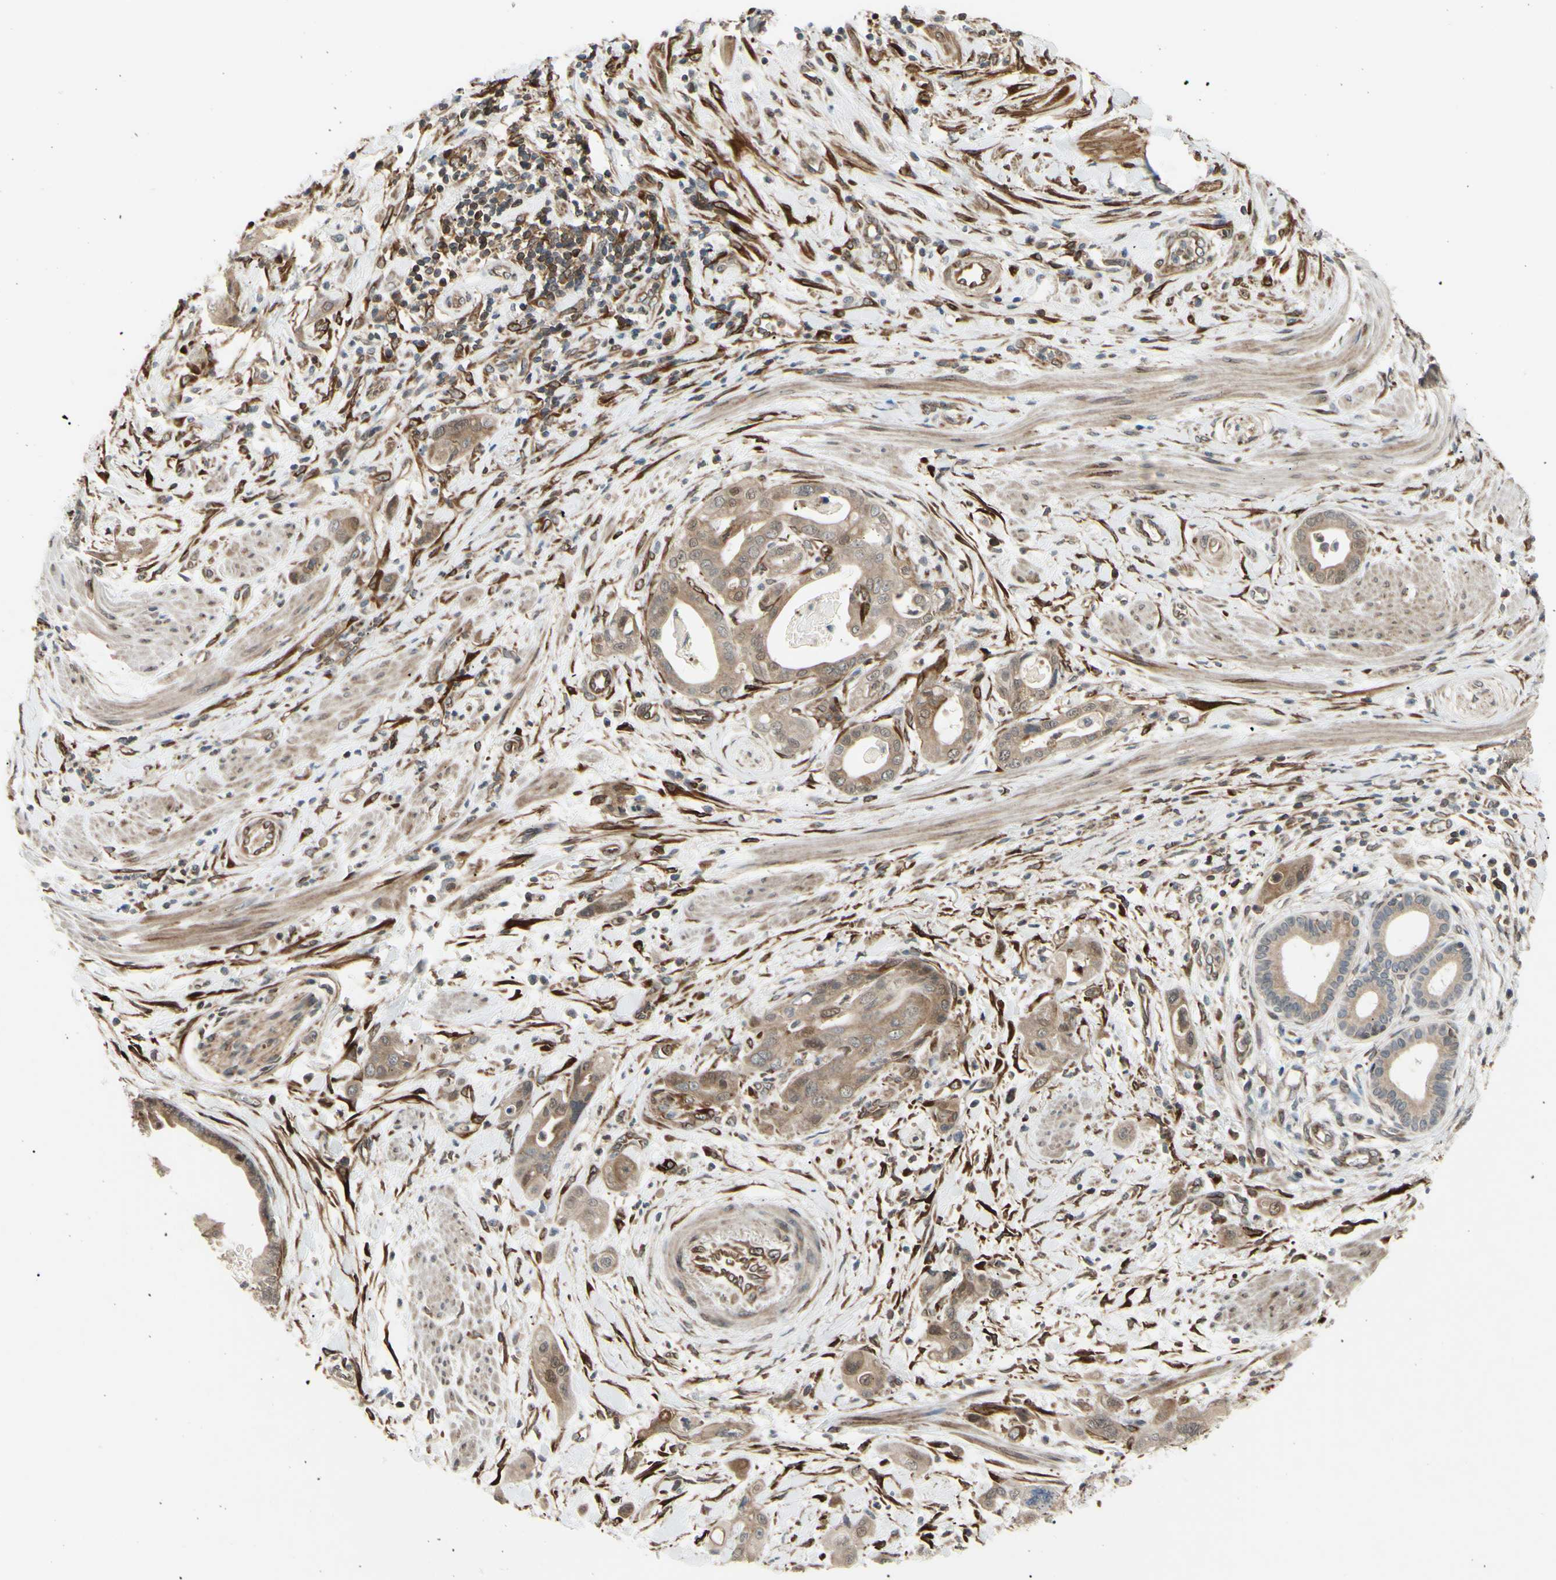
{"staining": {"intensity": "weak", "quantity": ">75%", "location": "cytoplasmic/membranous"}, "tissue": "pancreatic cancer", "cell_type": "Tumor cells", "image_type": "cancer", "snomed": [{"axis": "morphology", "description": "Adenocarcinoma, NOS"}, {"axis": "topography", "description": "Pancreas"}], "caption": "An image of adenocarcinoma (pancreatic) stained for a protein reveals weak cytoplasmic/membranous brown staining in tumor cells.", "gene": "PRAF2", "patient": {"sex": "female", "age": 75}}